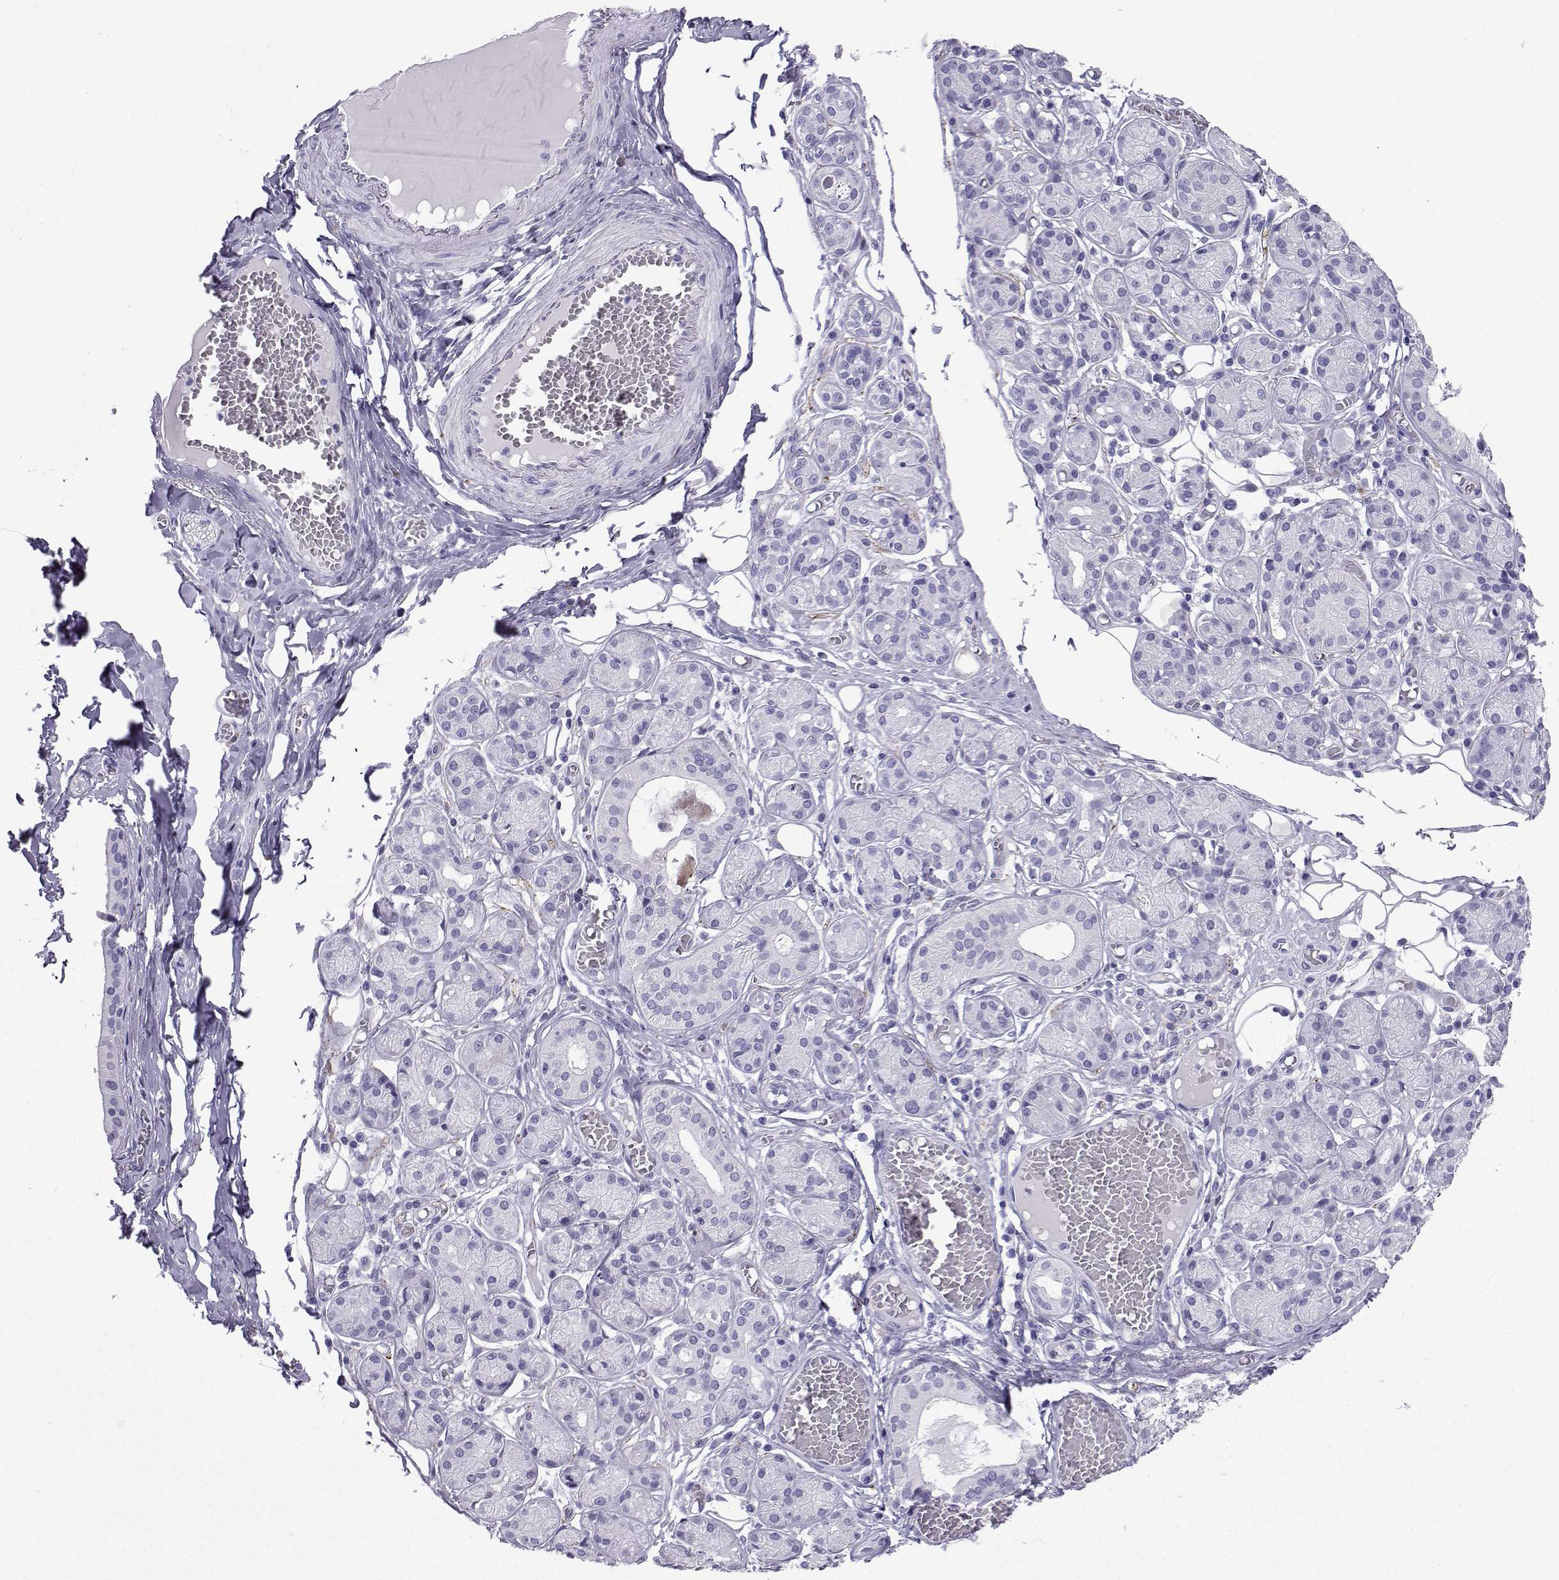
{"staining": {"intensity": "negative", "quantity": "none", "location": "none"}, "tissue": "salivary gland", "cell_type": "Glandular cells", "image_type": "normal", "snomed": [{"axis": "morphology", "description": "Normal tissue, NOS"}, {"axis": "topography", "description": "Salivary gland"}, {"axis": "topography", "description": "Peripheral nerve tissue"}], "caption": "Immunohistochemistry of normal human salivary gland exhibits no staining in glandular cells.", "gene": "SLC18A2", "patient": {"sex": "male", "age": 71}}